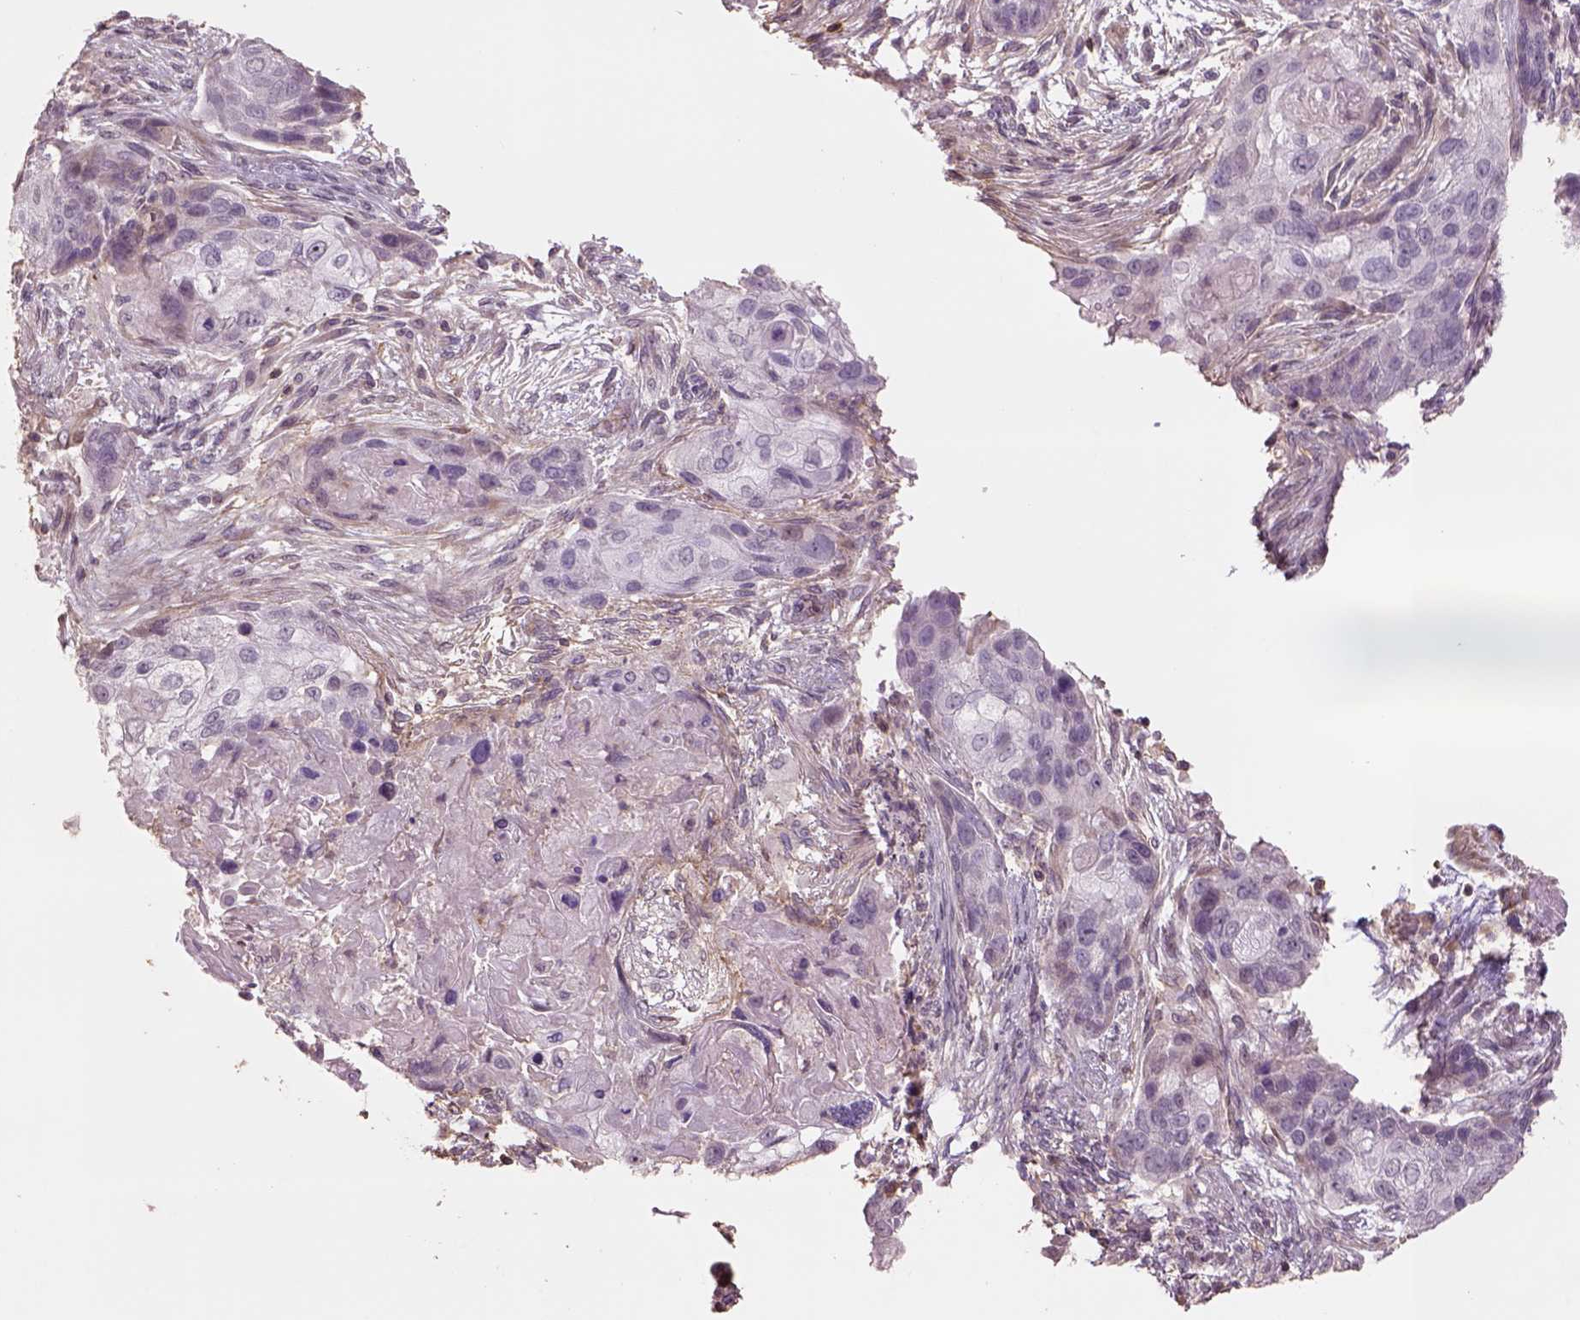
{"staining": {"intensity": "negative", "quantity": "none", "location": "none"}, "tissue": "lung cancer", "cell_type": "Tumor cells", "image_type": "cancer", "snomed": [{"axis": "morphology", "description": "Squamous cell carcinoma, NOS"}, {"axis": "topography", "description": "Lung"}], "caption": "There is no significant expression in tumor cells of lung cancer.", "gene": "LIN7A", "patient": {"sex": "male", "age": 69}}